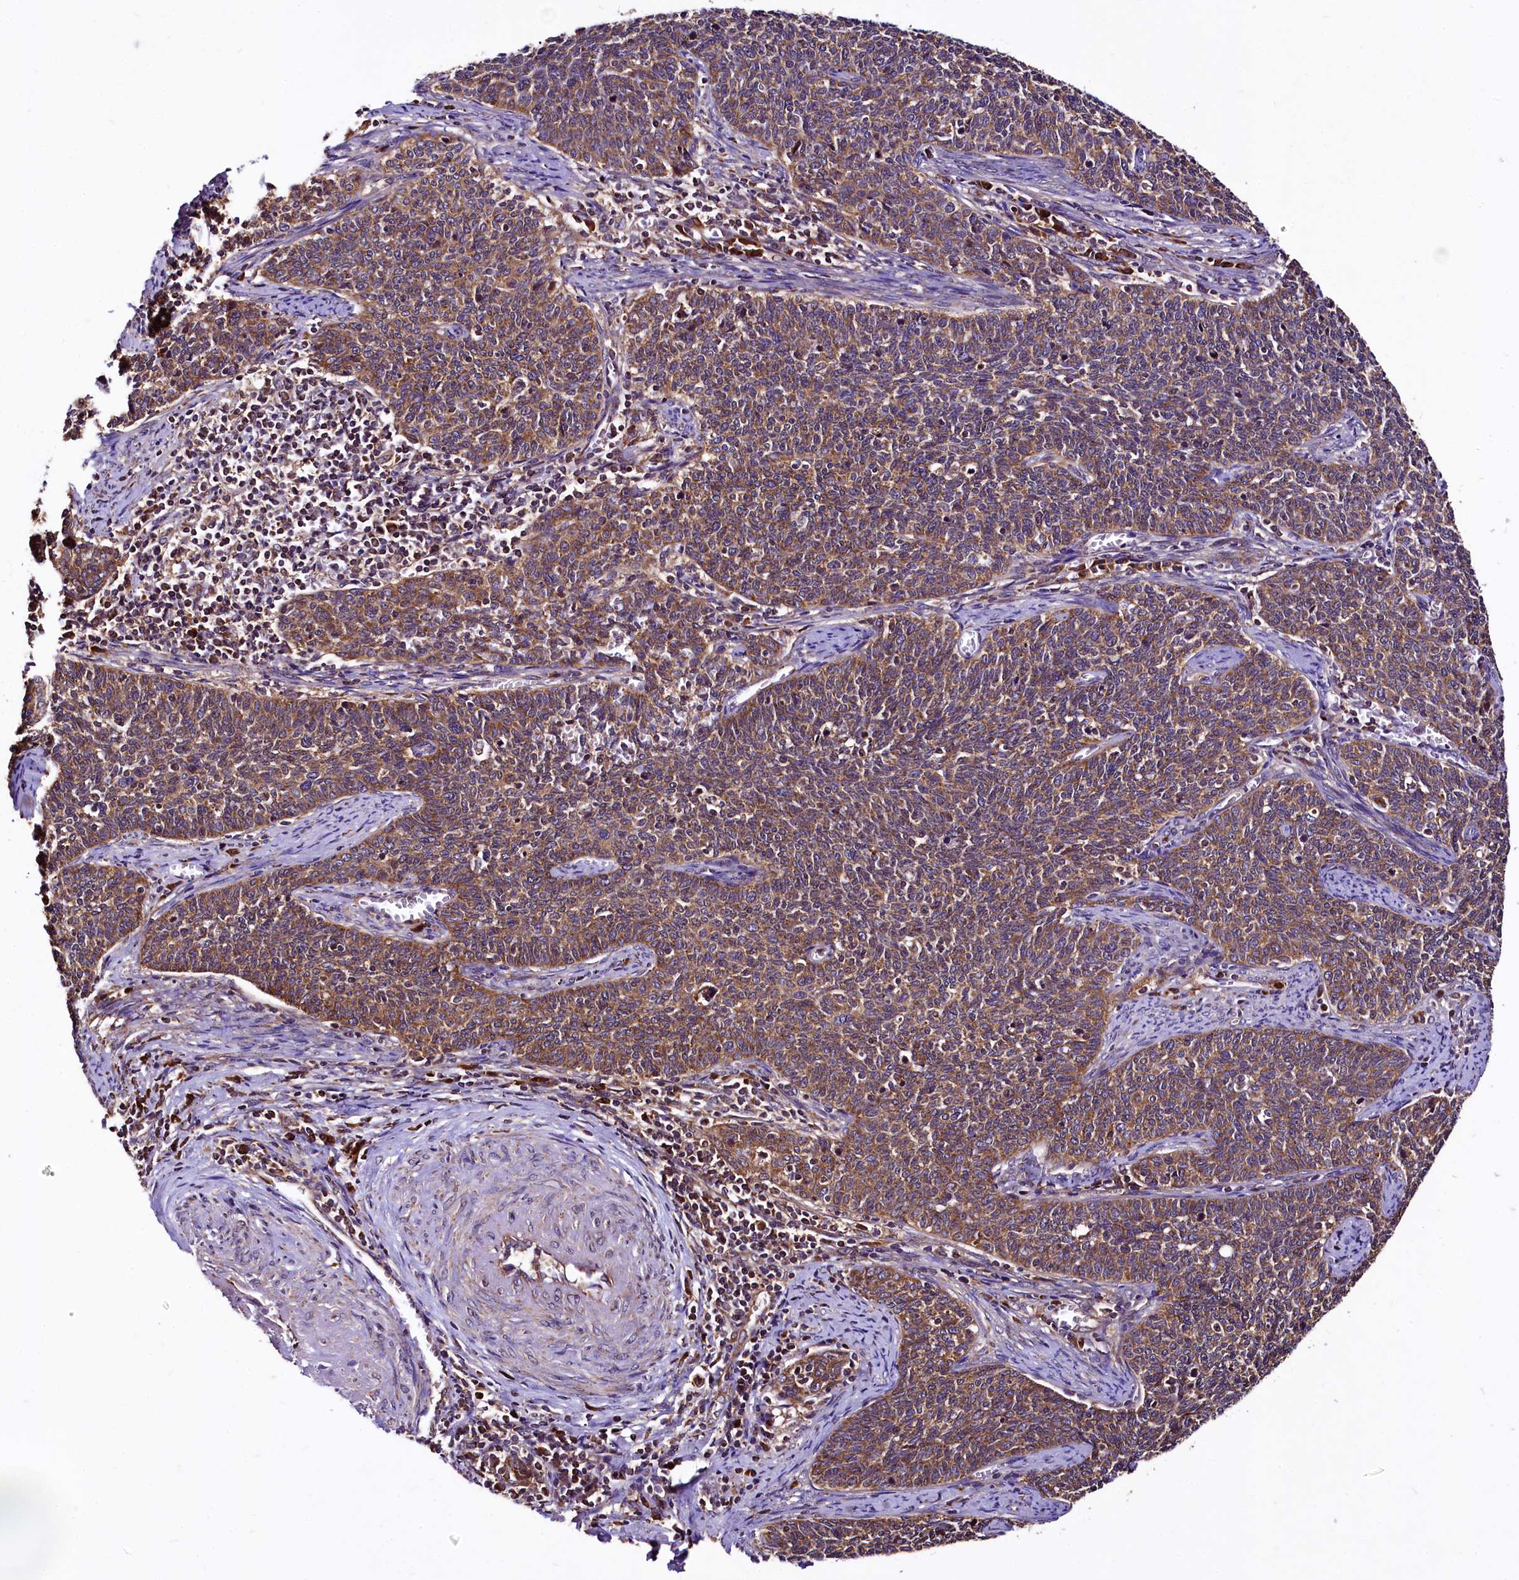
{"staining": {"intensity": "moderate", "quantity": ">75%", "location": "cytoplasmic/membranous"}, "tissue": "cervical cancer", "cell_type": "Tumor cells", "image_type": "cancer", "snomed": [{"axis": "morphology", "description": "Squamous cell carcinoma, NOS"}, {"axis": "topography", "description": "Cervix"}], "caption": "Cervical cancer (squamous cell carcinoma) tissue reveals moderate cytoplasmic/membranous staining in approximately >75% of tumor cells", "gene": "LRSAM1", "patient": {"sex": "female", "age": 39}}